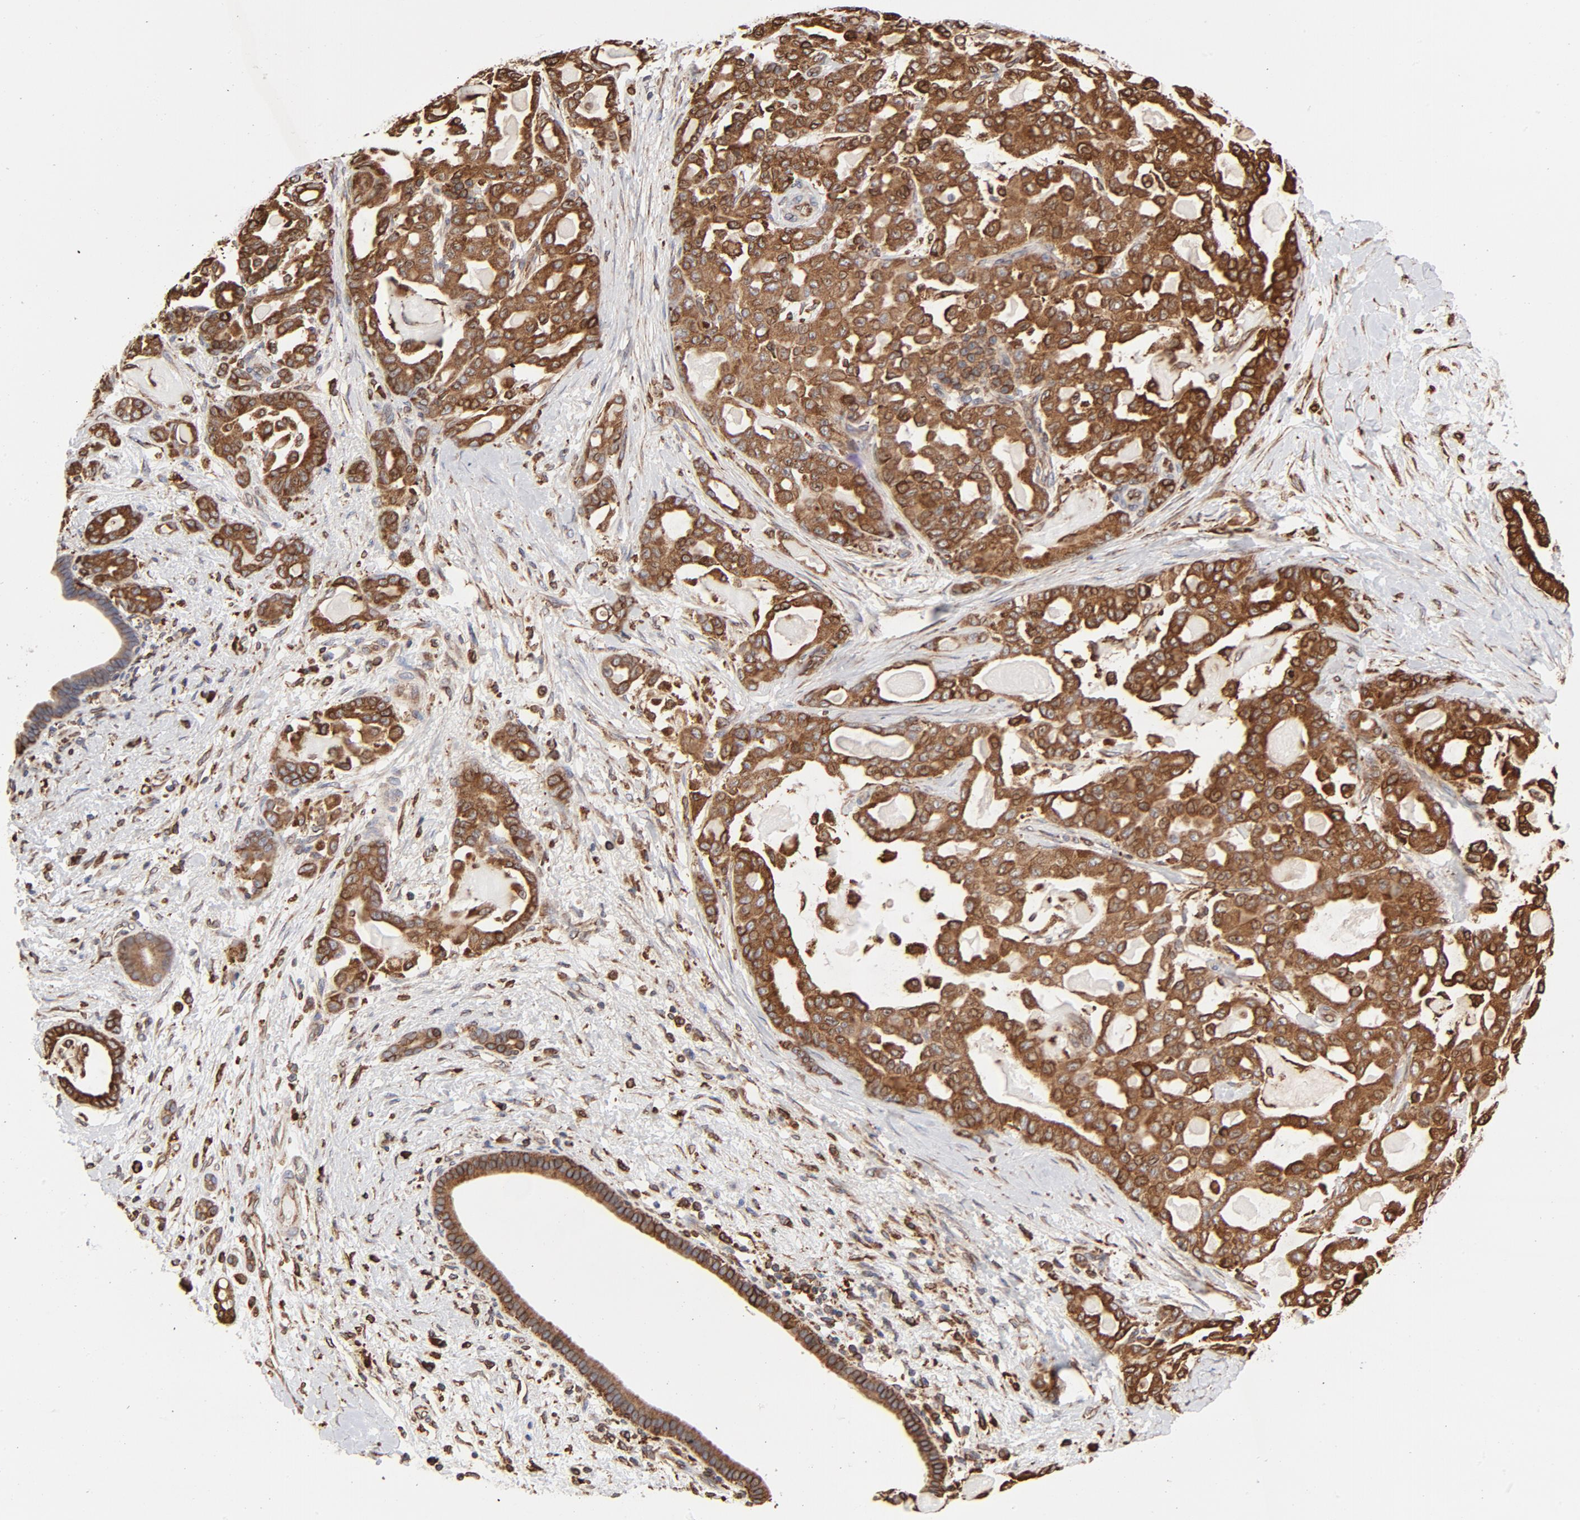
{"staining": {"intensity": "strong", "quantity": ">75%", "location": "cytoplasmic/membranous"}, "tissue": "pancreatic cancer", "cell_type": "Tumor cells", "image_type": "cancer", "snomed": [{"axis": "morphology", "description": "Adenocarcinoma, NOS"}, {"axis": "topography", "description": "Pancreas"}], "caption": "Human pancreatic cancer (adenocarcinoma) stained for a protein (brown) exhibits strong cytoplasmic/membranous positive positivity in approximately >75% of tumor cells.", "gene": "CANX", "patient": {"sex": "male", "age": 63}}